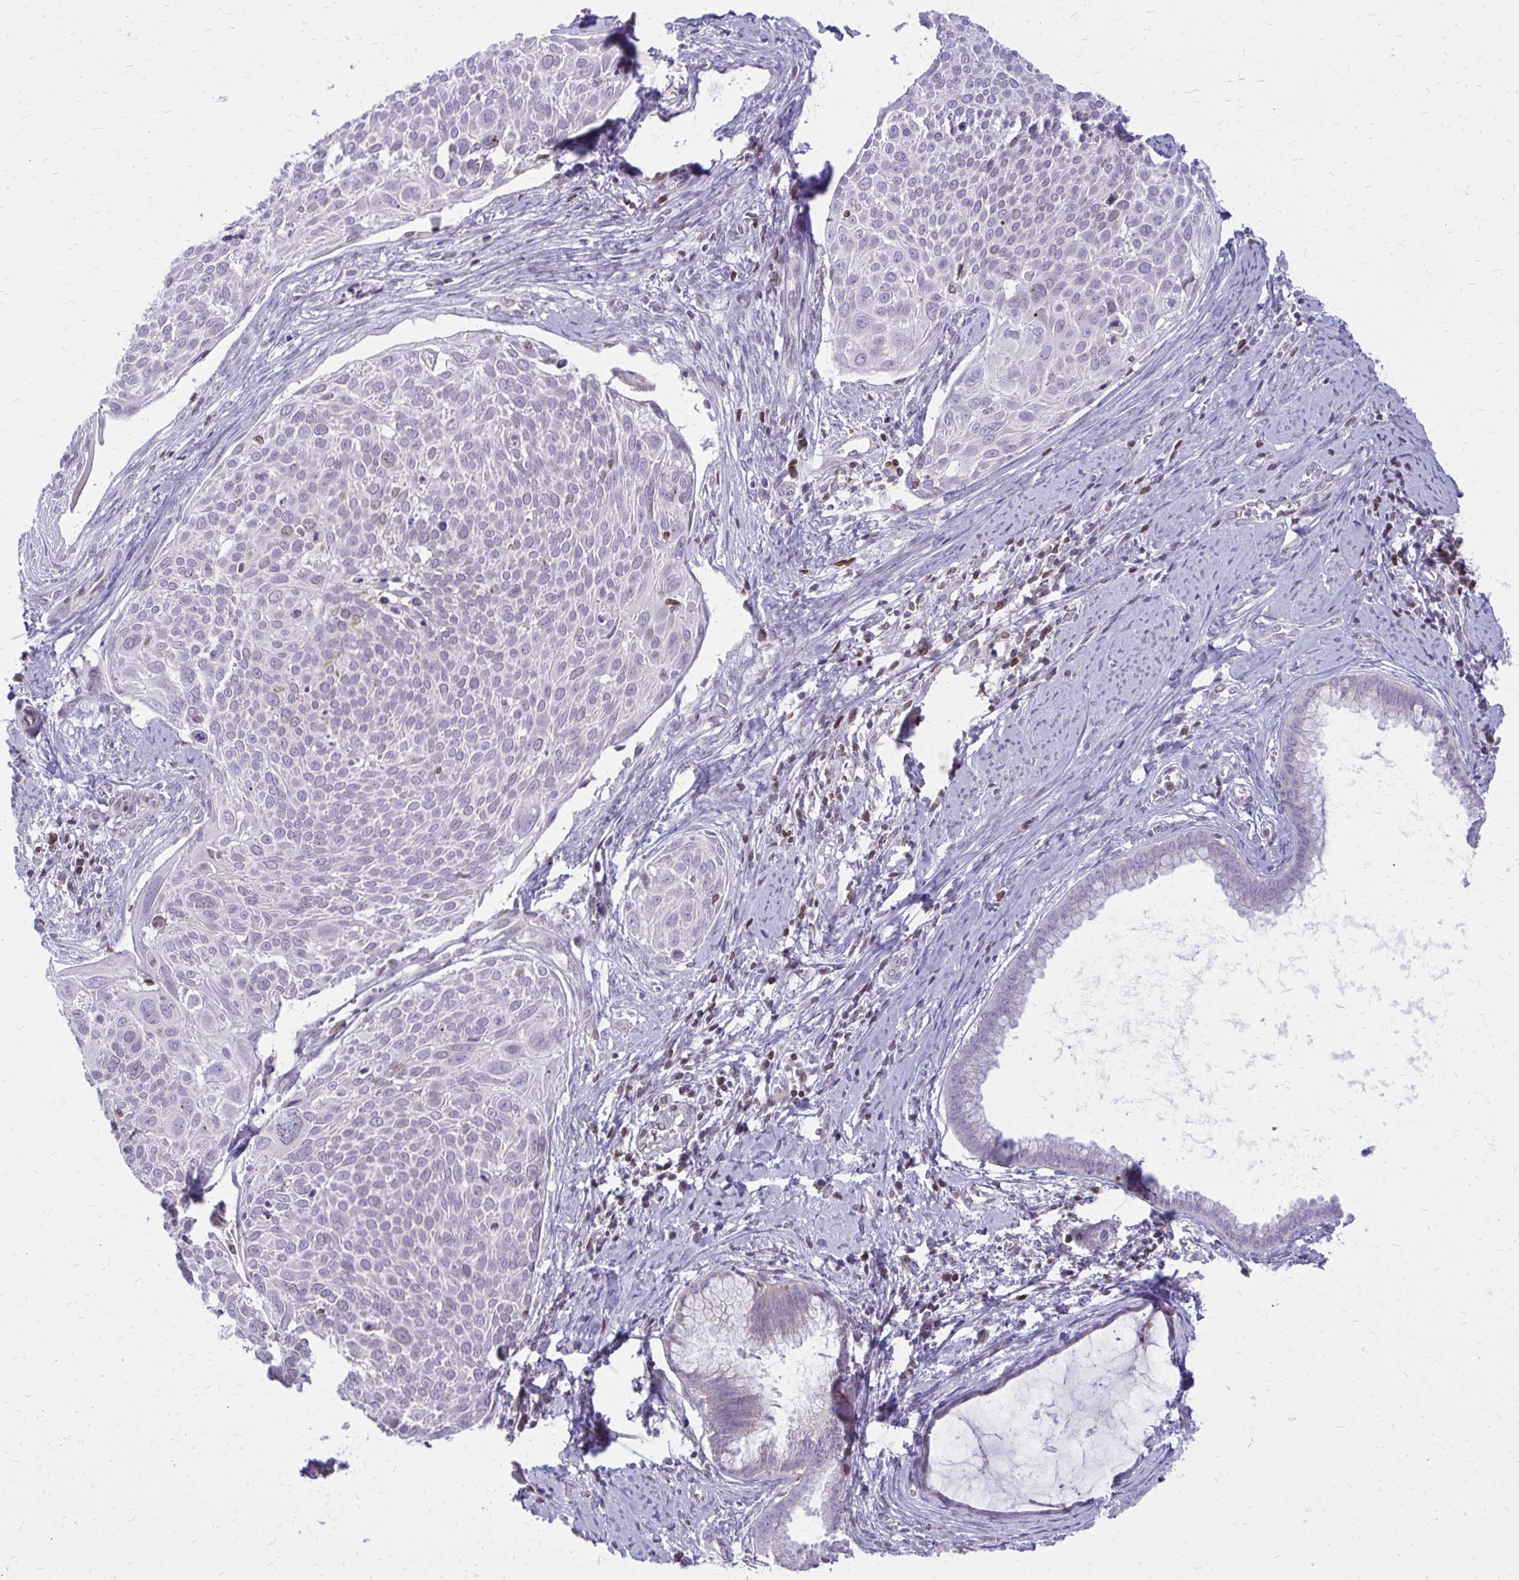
{"staining": {"intensity": "moderate", "quantity": "<25%", "location": "cytoplasmic/membranous,nuclear"}, "tissue": "cervical cancer", "cell_type": "Tumor cells", "image_type": "cancer", "snomed": [{"axis": "morphology", "description": "Squamous cell carcinoma, NOS"}, {"axis": "topography", "description": "Cervix"}], "caption": "Brown immunohistochemical staining in cervical cancer (squamous cell carcinoma) demonstrates moderate cytoplasmic/membranous and nuclear staining in about <25% of tumor cells.", "gene": "RPS6KA2", "patient": {"sex": "female", "age": 39}}